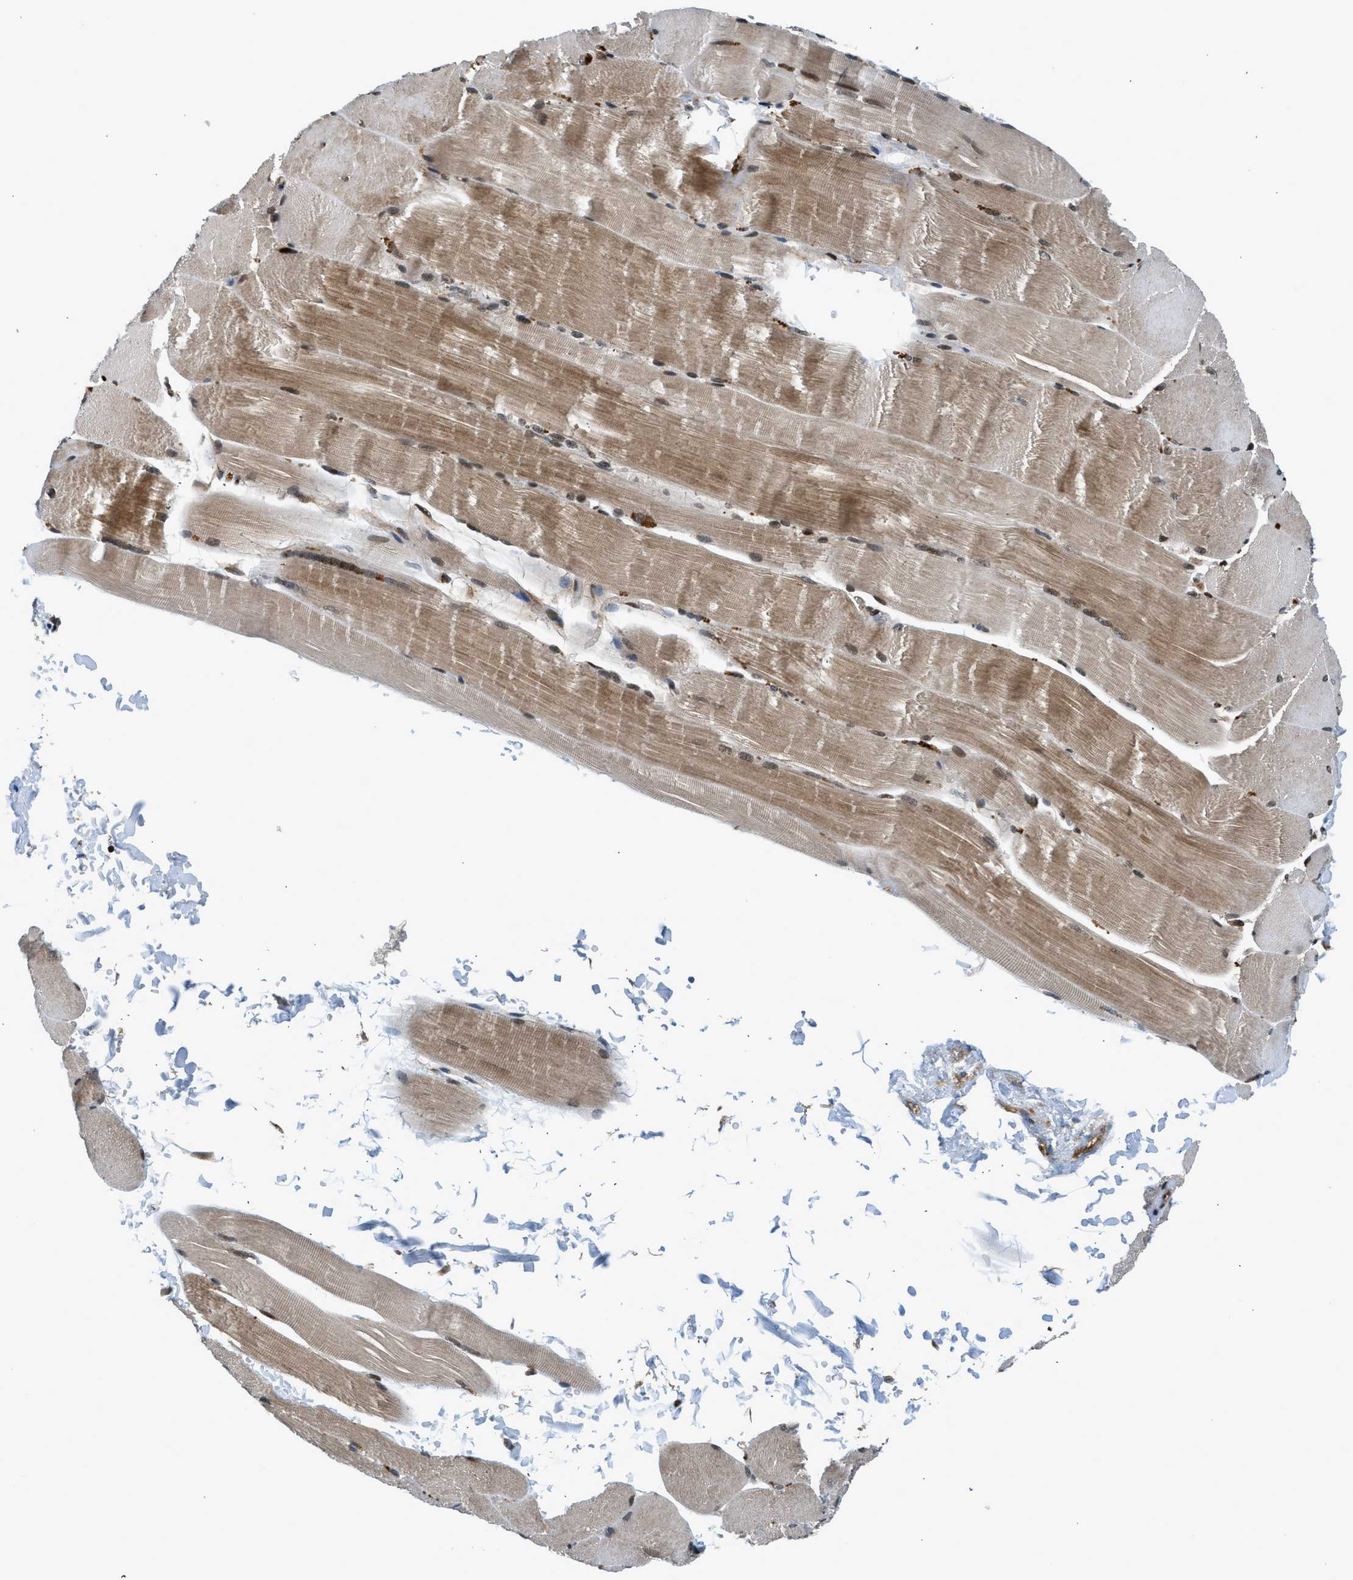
{"staining": {"intensity": "moderate", "quantity": ">75%", "location": "cytoplasmic/membranous,nuclear"}, "tissue": "skeletal muscle", "cell_type": "Myocytes", "image_type": "normal", "snomed": [{"axis": "morphology", "description": "Normal tissue, NOS"}, {"axis": "topography", "description": "Skin"}, {"axis": "topography", "description": "Skeletal muscle"}], "caption": "Myocytes show moderate cytoplasmic/membranous,nuclear staining in about >75% of cells in benign skeletal muscle.", "gene": "RETREG3", "patient": {"sex": "male", "age": 83}}